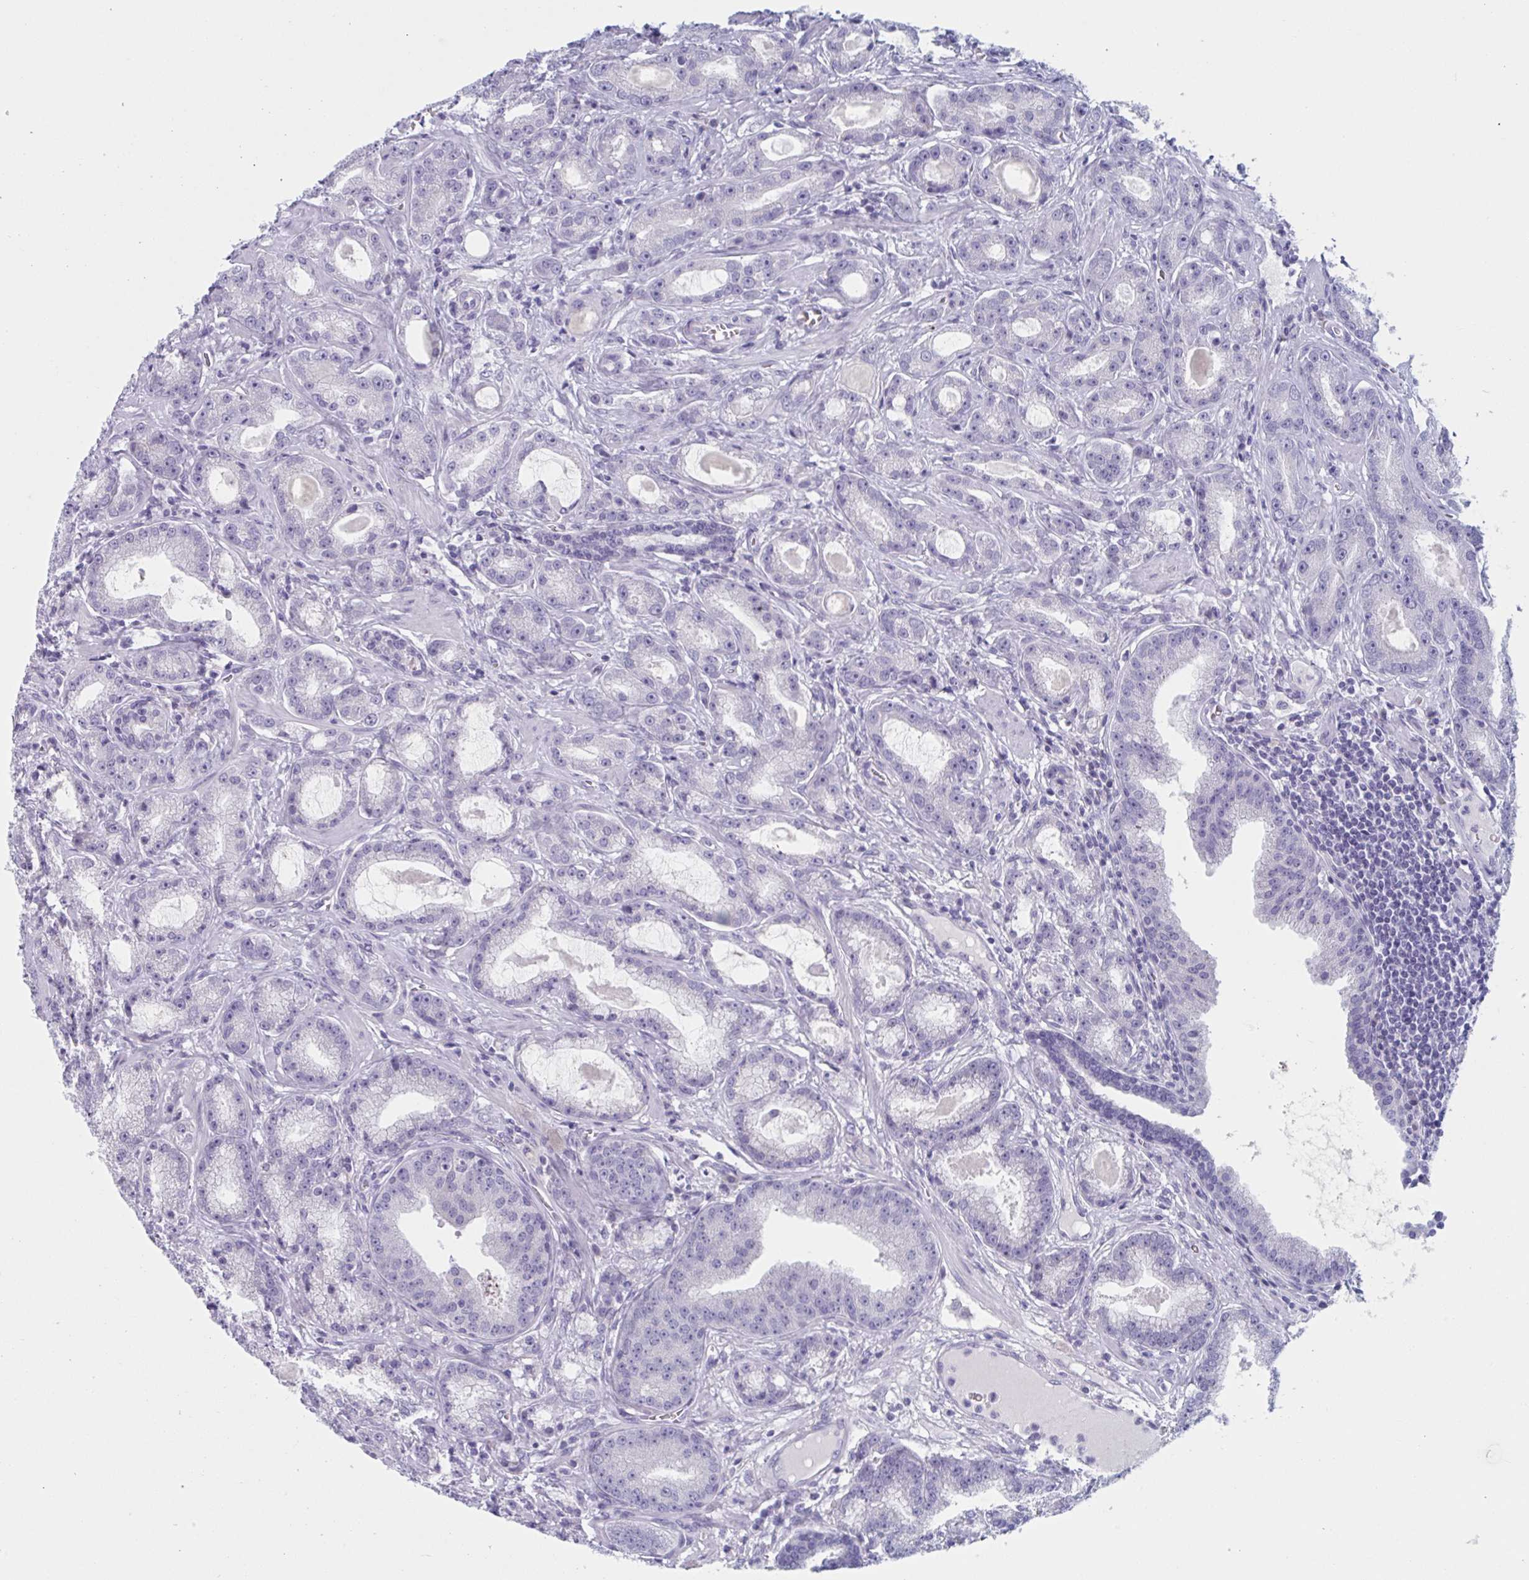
{"staining": {"intensity": "negative", "quantity": "none", "location": "none"}, "tissue": "prostate cancer", "cell_type": "Tumor cells", "image_type": "cancer", "snomed": [{"axis": "morphology", "description": "Adenocarcinoma, High grade"}, {"axis": "topography", "description": "Prostate"}], "caption": "There is no significant staining in tumor cells of prostate high-grade adenocarcinoma.", "gene": "HSD11B2", "patient": {"sex": "male", "age": 65}}